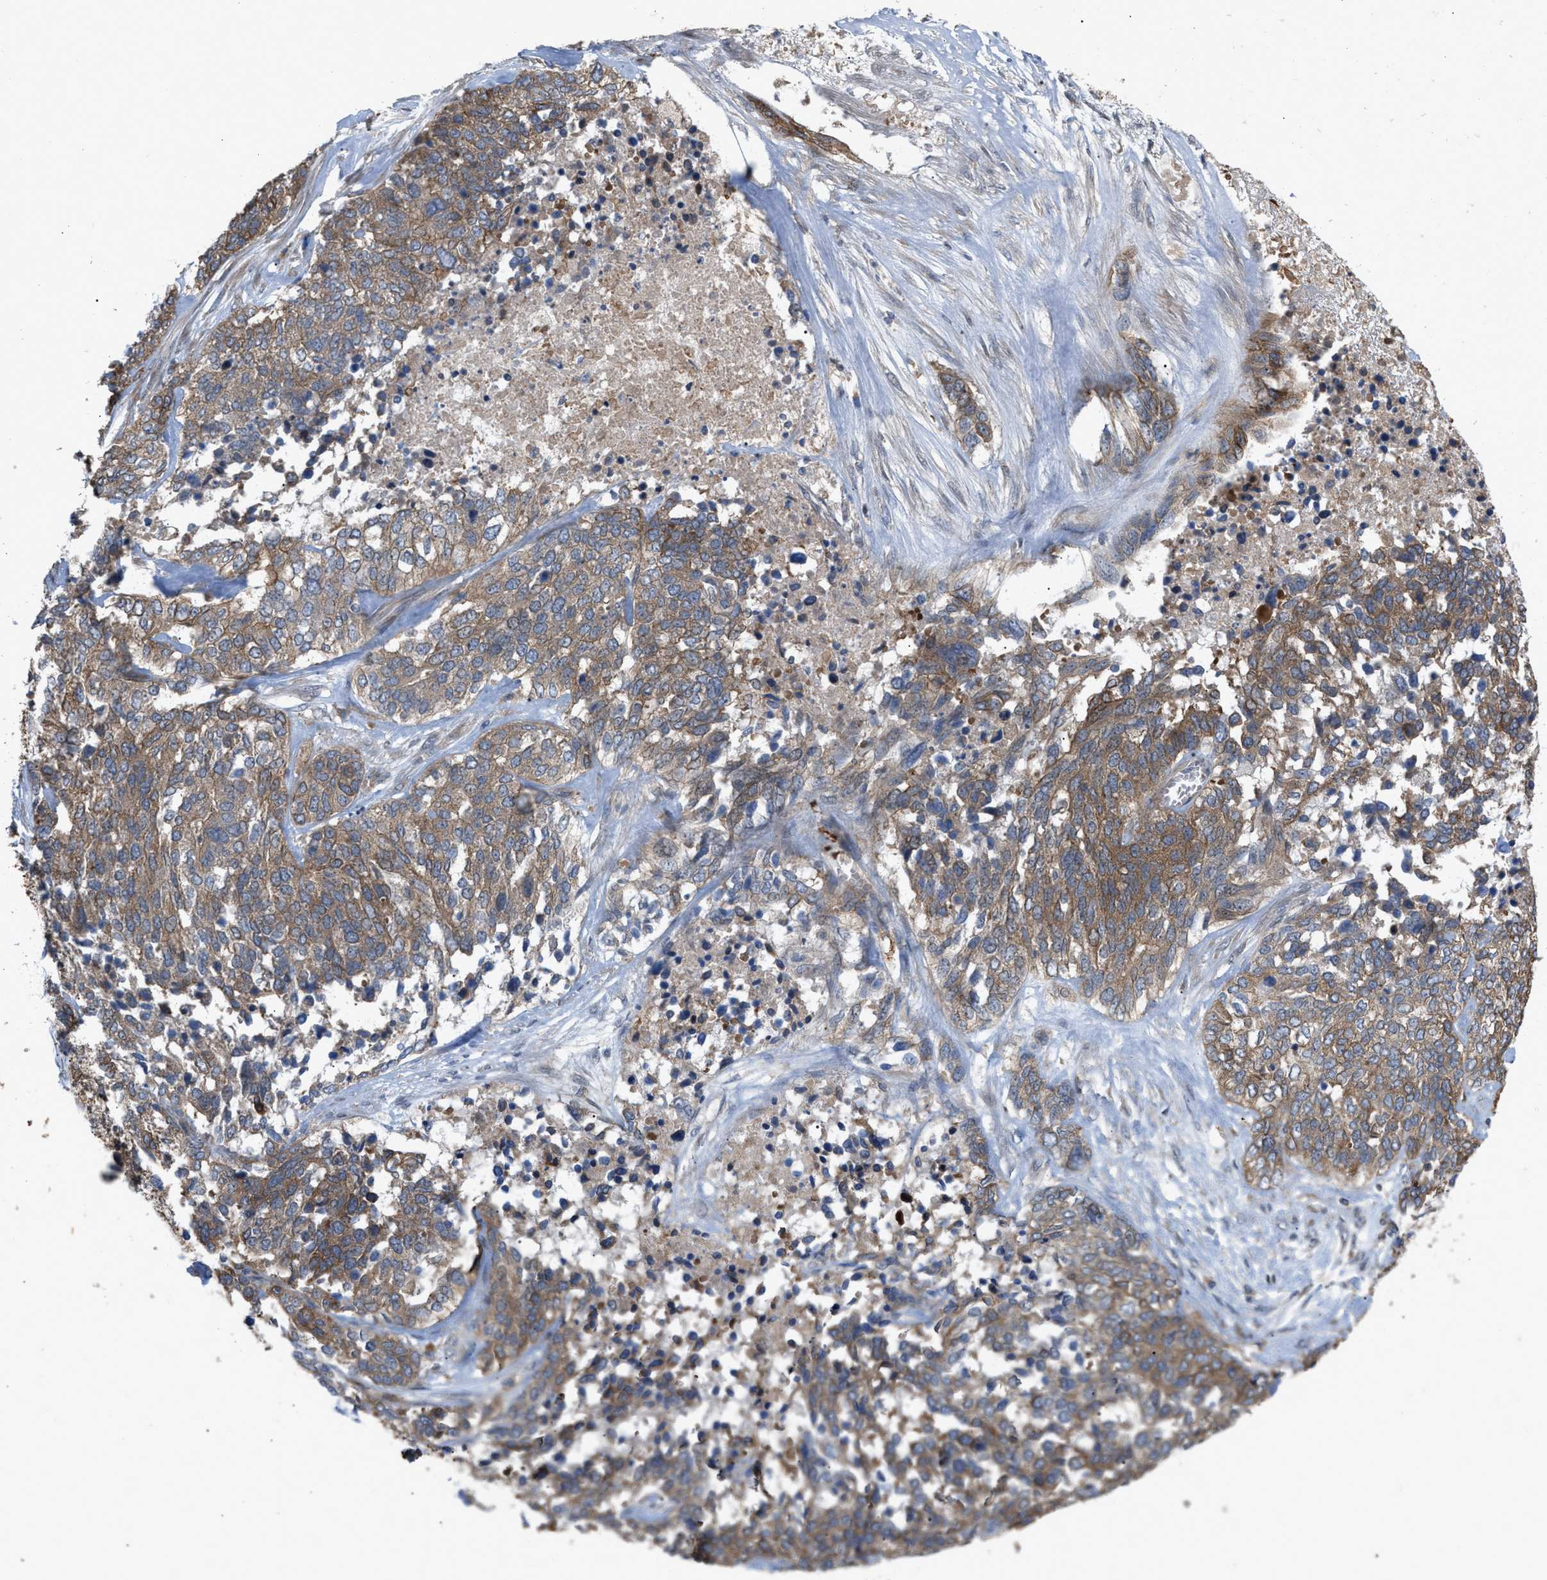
{"staining": {"intensity": "moderate", "quantity": ">75%", "location": "cytoplasmic/membranous"}, "tissue": "ovarian cancer", "cell_type": "Tumor cells", "image_type": "cancer", "snomed": [{"axis": "morphology", "description": "Cystadenocarcinoma, serous, NOS"}, {"axis": "topography", "description": "Ovary"}], "caption": "Immunohistochemistry (IHC) of ovarian cancer (serous cystadenocarcinoma) displays medium levels of moderate cytoplasmic/membranous staining in about >75% of tumor cells.", "gene": "GCC1", "patient": {"sex": "female", "age": 44}}